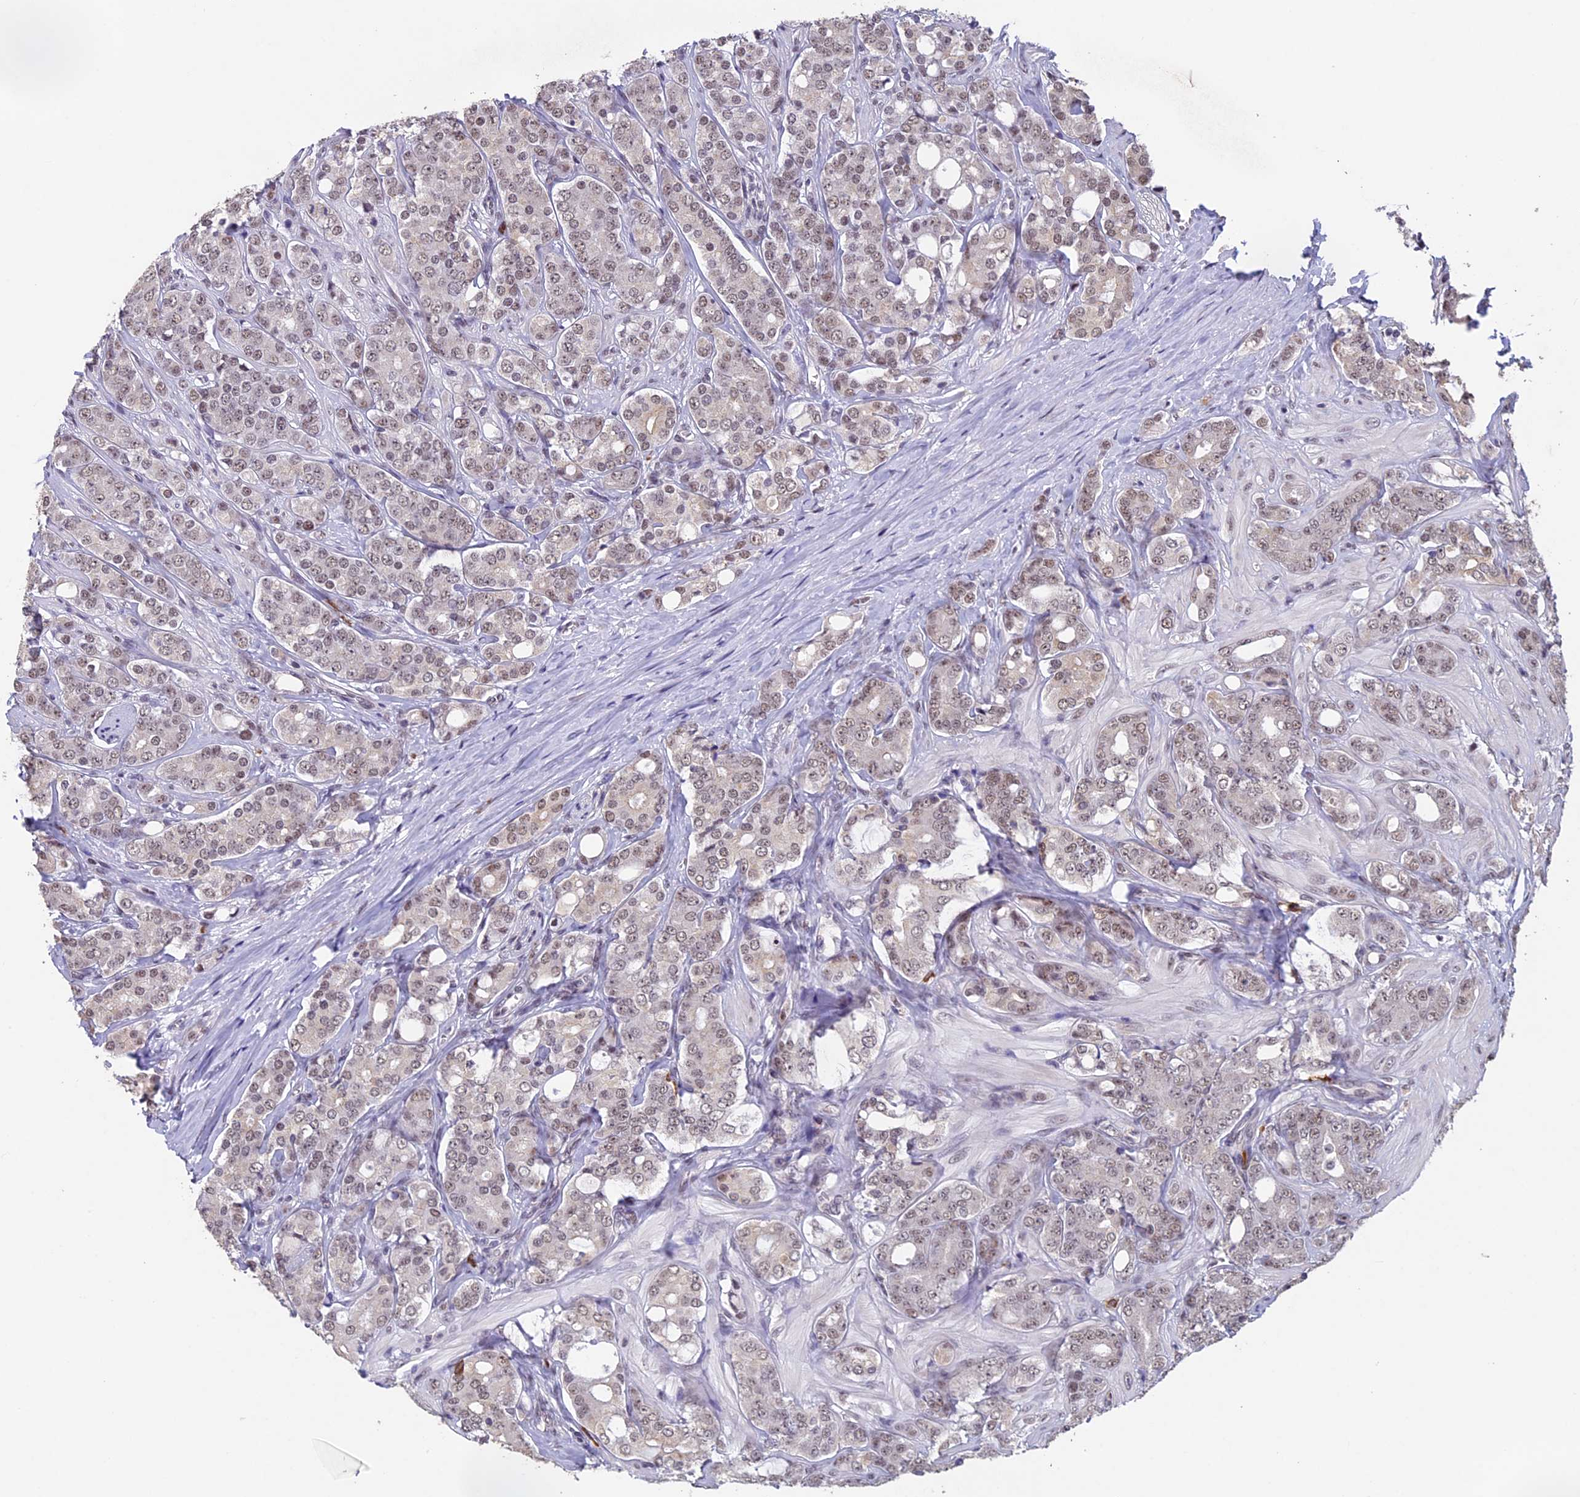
{"staining": {"intensity": "weak", "quantity": ">75%", "location": "nuclear"}, "tissue": "prostate cancer", "cell_type": "Tumor cells", "image_type": "cancer", "snomed": [{"axis": "morphology", "description": "Adenocarcinoma, High grade"}, {"axis": "topography", "description": "Prostate"}], "caption": "DAB immunohistochemical staining of prostate cancer shows weak nuclear protein expression in about >75% of tumor cells.", "gene": "RNF40", "patient": {"sex": "male", "age": 62}}